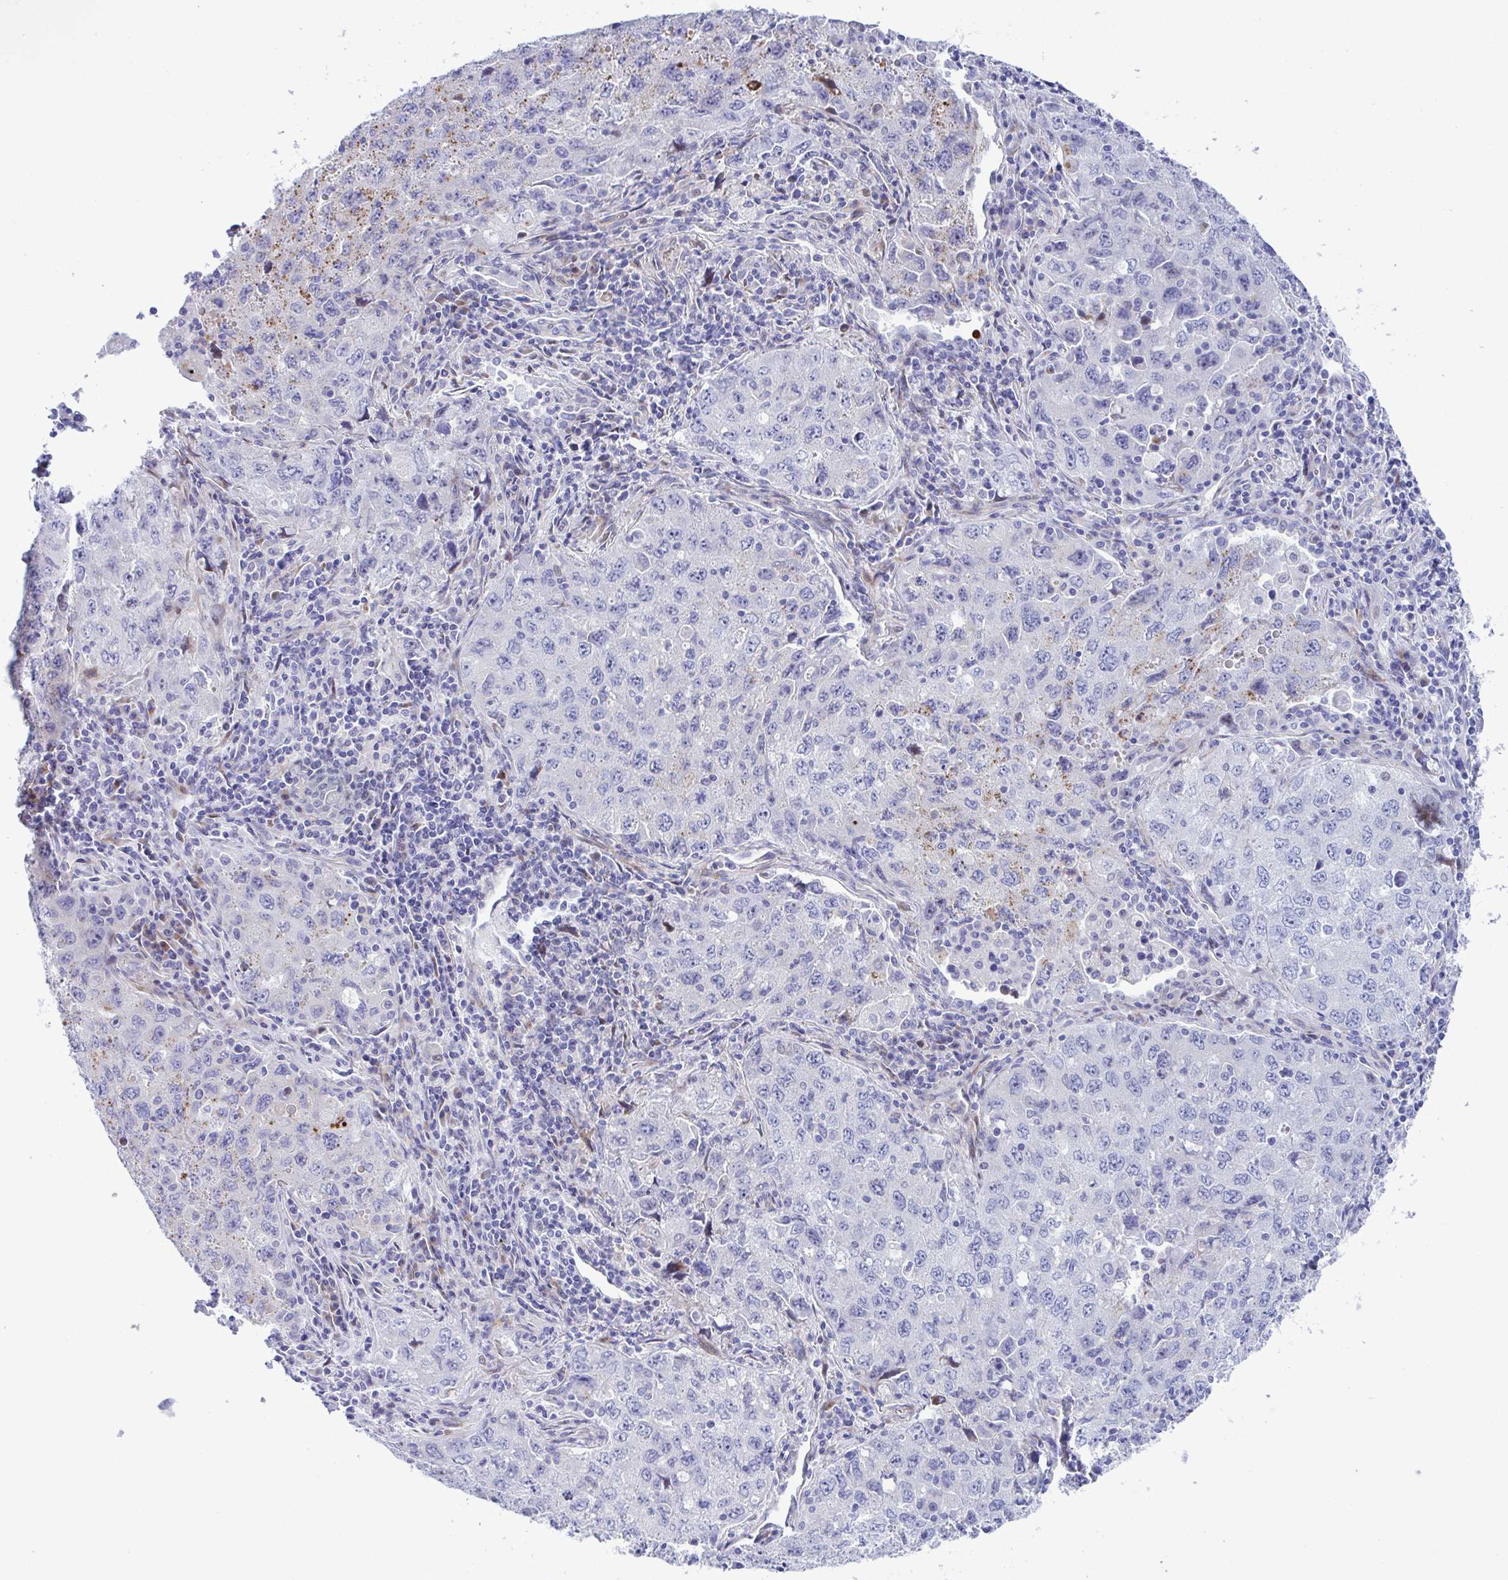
{"staining": {"intensity": "negative", "quantity": "none", "location": "none"}, "tissue": "lung cancer", "cell_type": "Tumor cells", "image_type": "cancer", "snomed": [{"axis": "morphology", "description": "Adenocarcinoma, NOS"}, {"axis": "topography", "description": "Lung"}], "caption": "Image shows no protein expression in tumor cells of lung cancer (adenocarcinoma) tissue. Brightfield microscopy of immunohistochemistry (IHC) stained with DAB (3,3'-diaminobenzidine) (brown) and hematoxylin (blue), captured at high magnification.", "gene": "ZNF713", "patient": {"sex": "female", "age": 57}}